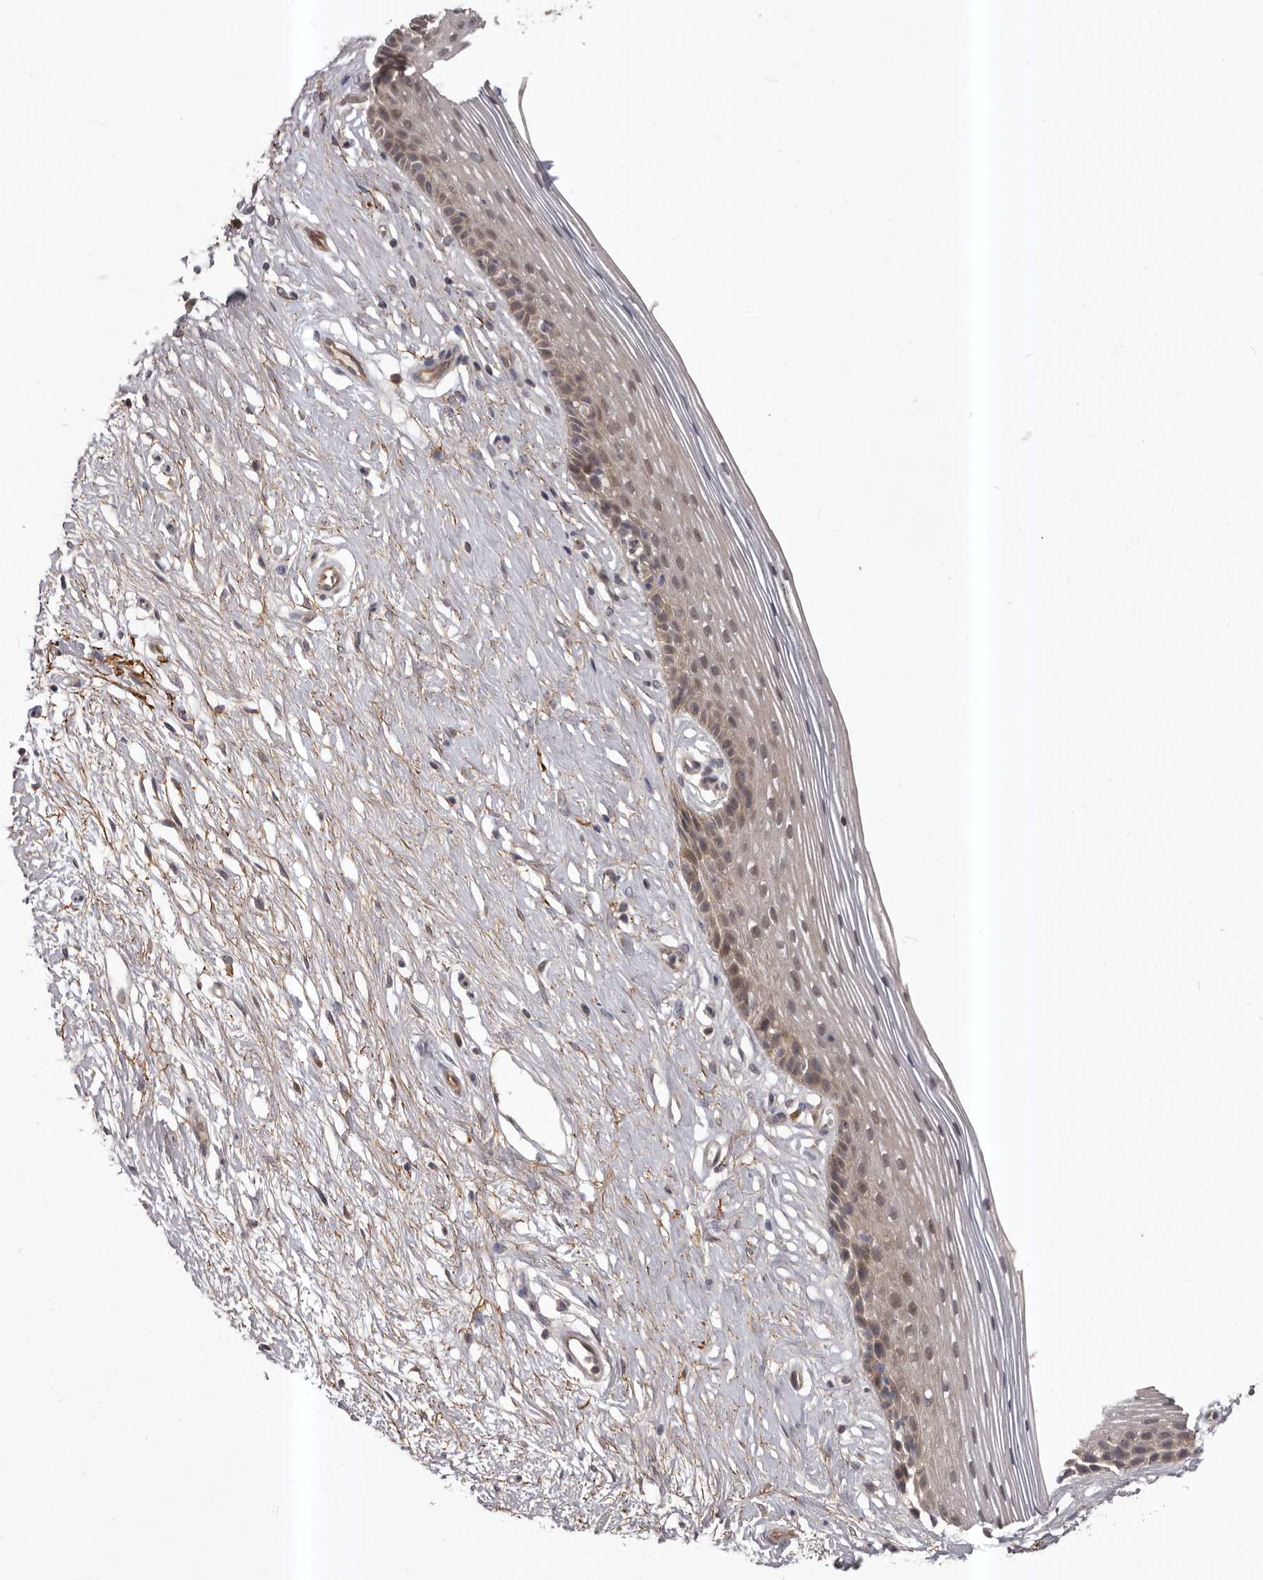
{"staining": {"intensity": "moderate", "quantity": "<25%", "location": "cytoplasmic/membranous"}, "tissue": "vagina", "cell_type": "Squamous epithelial cells", "image_type": "normal", "snomed": [{"axis": "morphology", "description": "Normal tissue, NOS"}, {"axis": "topography", "description": "Vagina"}], "caption": "Immunohistochemical staining of benign human vagina displays <25% levels of moderate cytoplasmic/membranous protein expression in approximately <25% of squamous epithelial cells.", "gene": "HBS1L", "patient": {"sex": "female", "age": 46}}